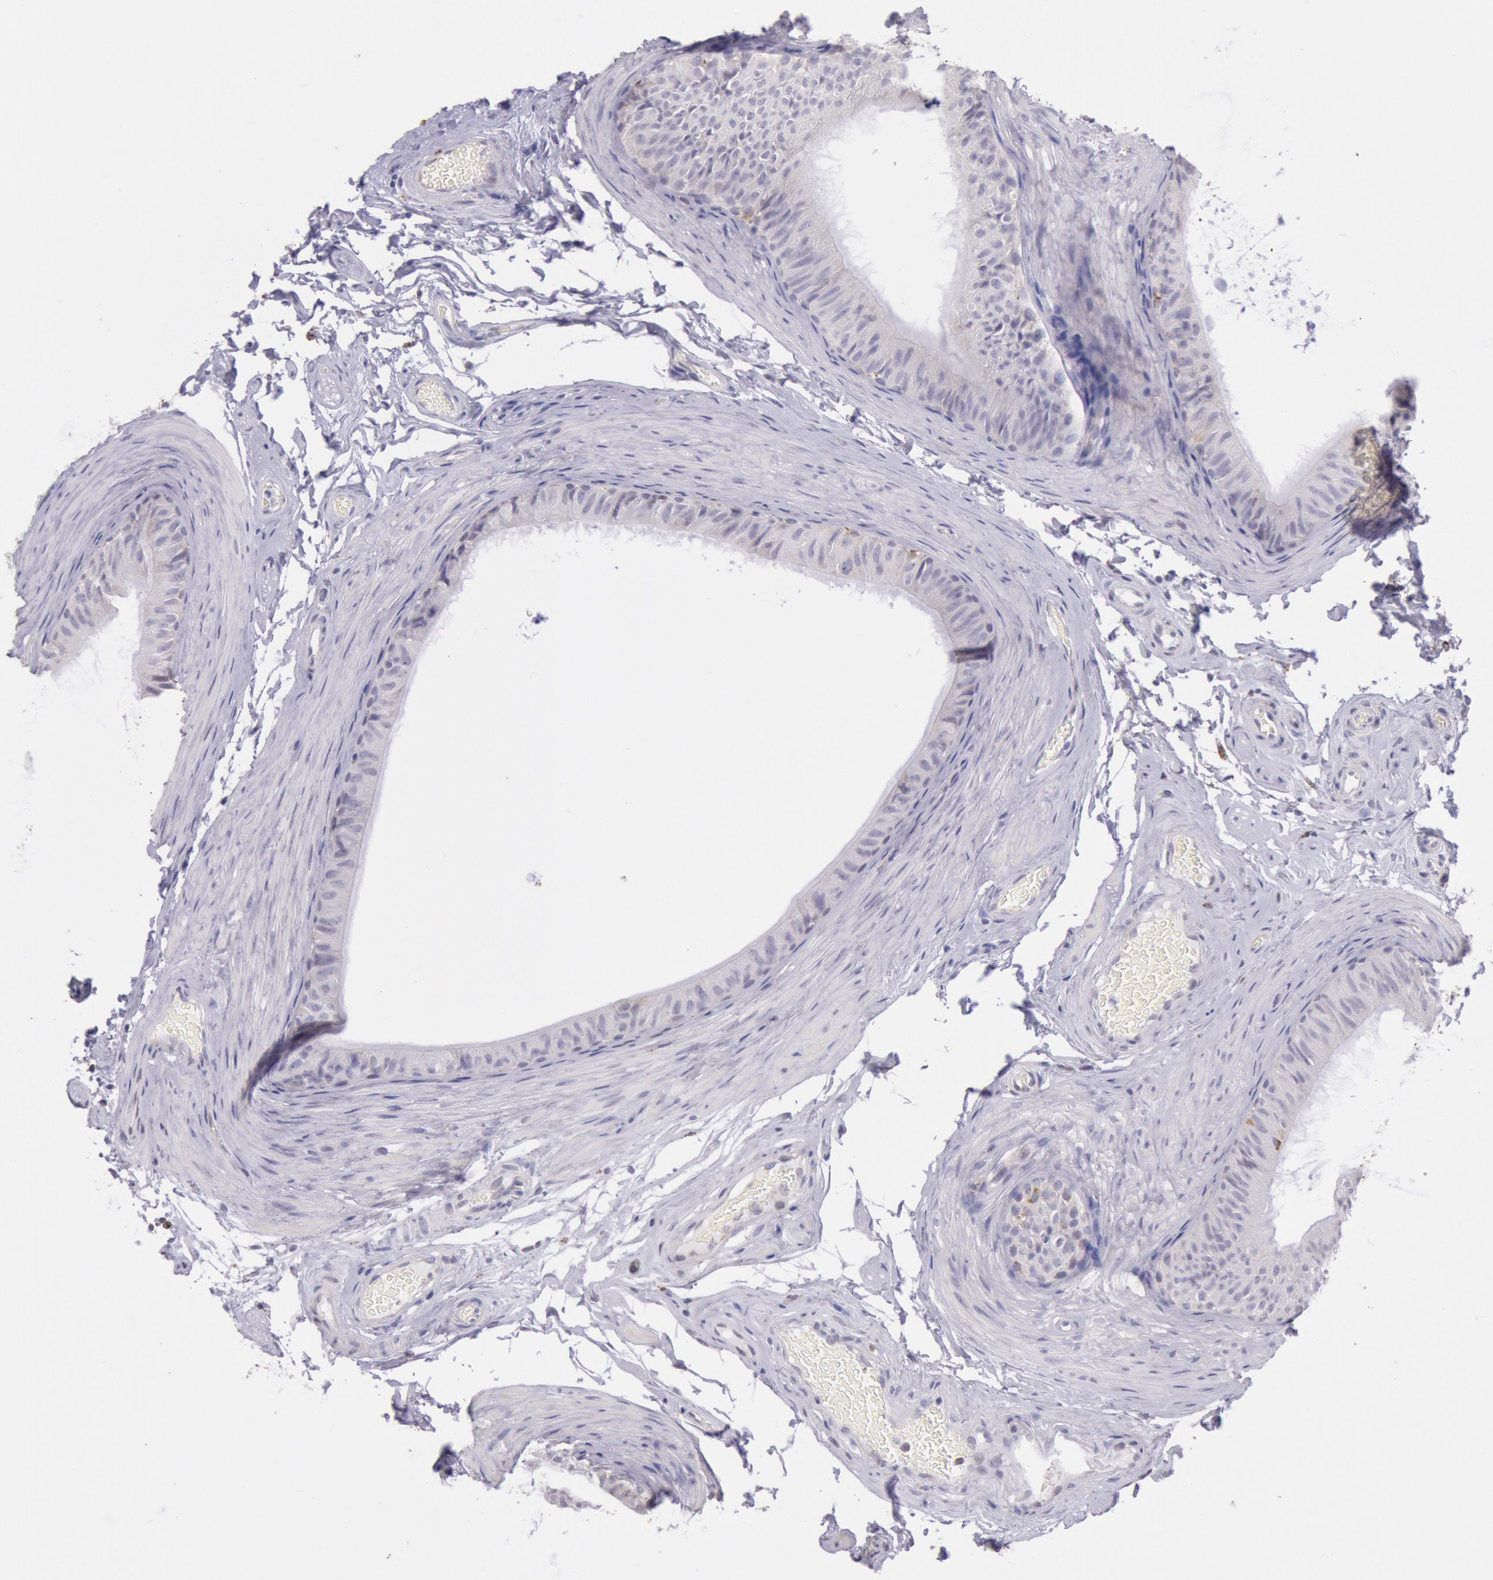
{"staining": {"intensity": "moderate", "quantity": "25%-75%", "location": "cytoplasmic/membranous"}, "tissue": "epididymis", "cell_type": "Glandular cells", "image_type": "normal", "snomed": [{"axis": "morphology", "description": "Normal tissue, NOS"}, {"axis": "topography", "description": "Testis"}, {"axis": "topography", "description": "Epididymis"}], "caption": "Normal epididymis displays moderate cytoplasmic/membranous expression in about 25%-75% of glandular cells Ihc stains the protein in brown and the nuclei are stained blue..", "gene": "FRMD6", "patient": {"sex": "male", "age": 36}}